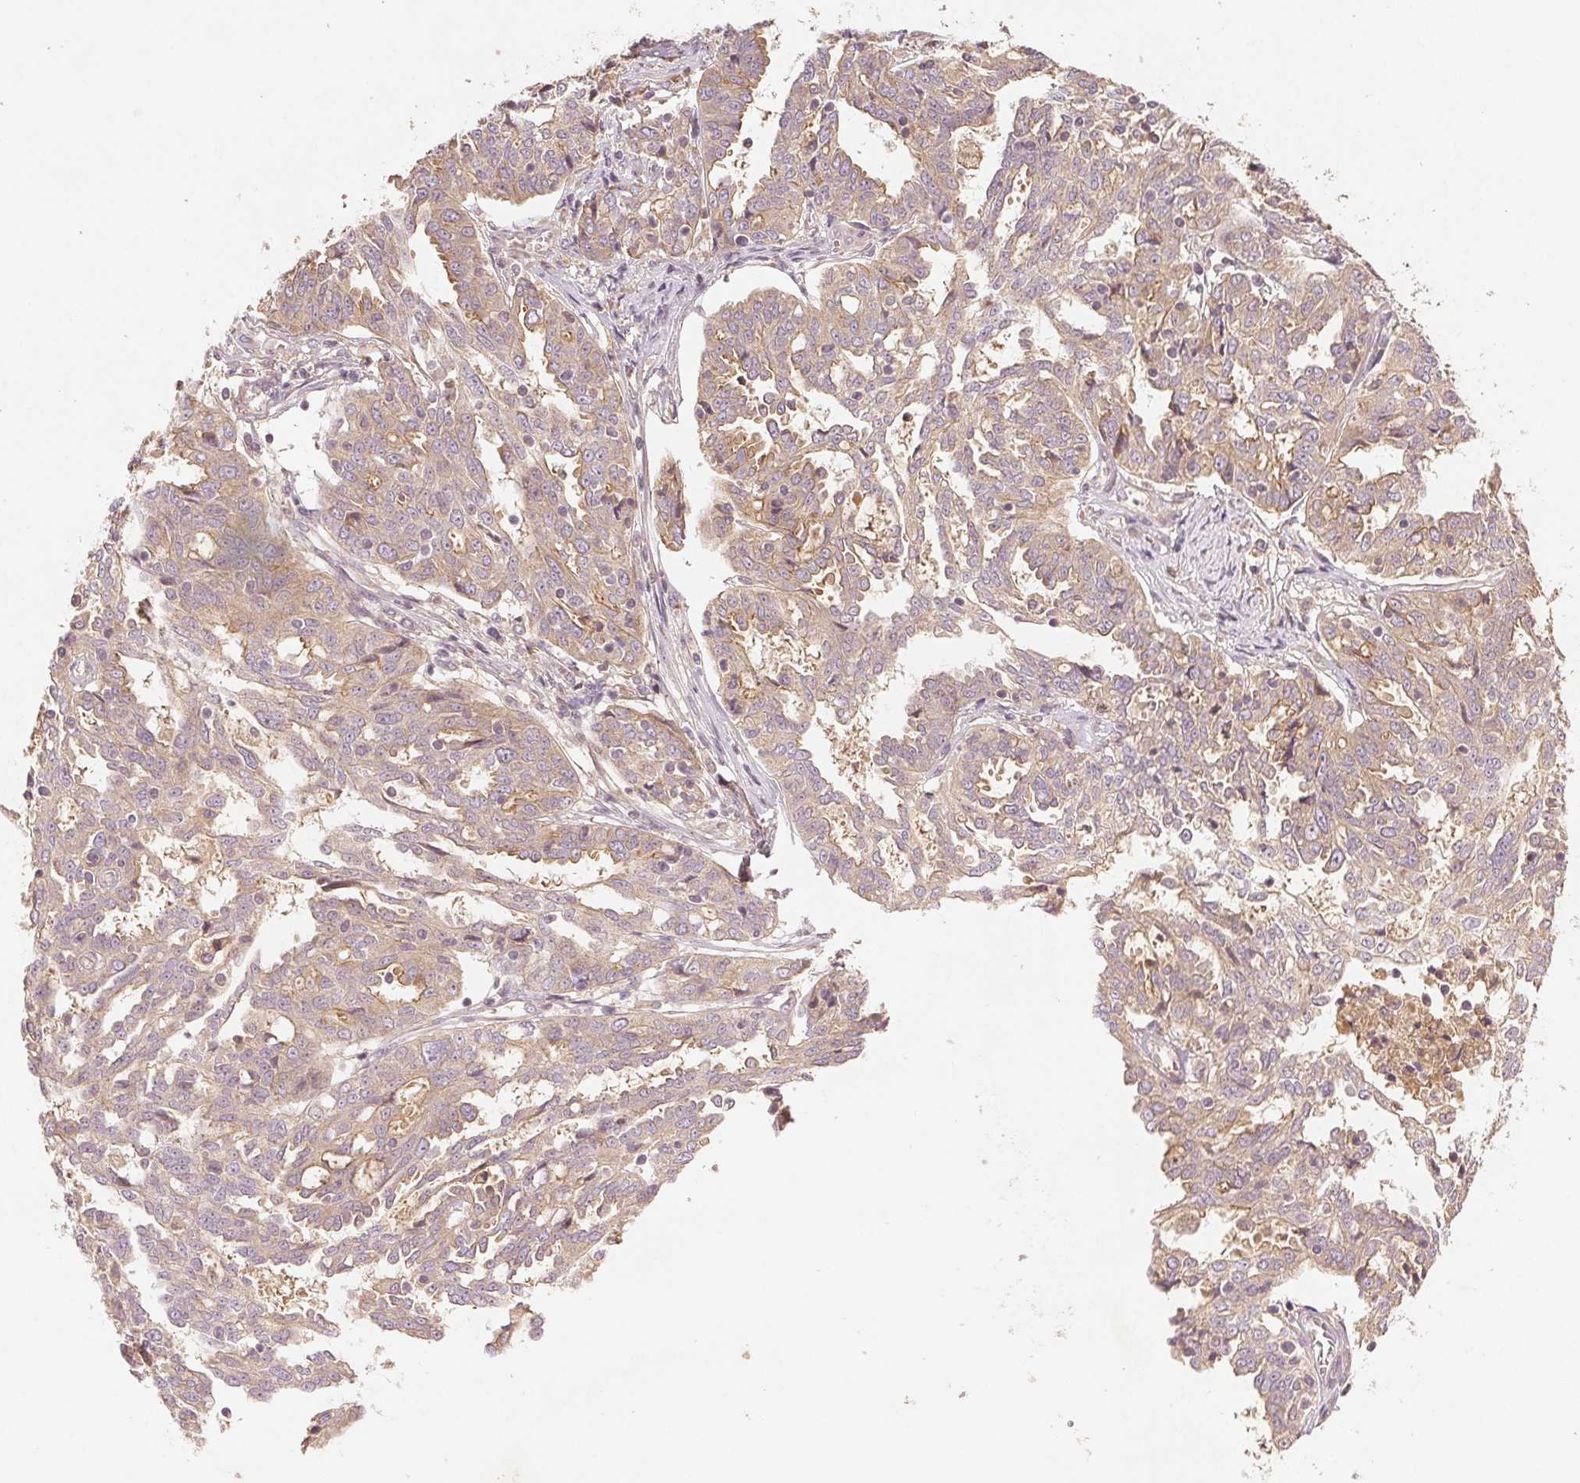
{"staining": {"intensity": "weak", "quantity": ">75%", "location": "cytoplasmic/membranous"}, "tissue": "ovarian cancer", "cell_type": "Tumor cells", "image_type": "cancer", "snomed": [{"axis": "morphology", "description": "Cystadenocarcinoma, serous, NOS"}, {"axis": "topography", "description": "Ovary"}], "caption": "Immunohistochemistry (DAB (3,3'-diaminobenzidine)) staining of human ovarian cancer (serous cystadenocarcinoma) reveals weak cytoplasmic/membranous protein staining in approximately >75% of tumor cells.", "gene": "YIF1B", "patient": {"sex": "female", "age": 67}}